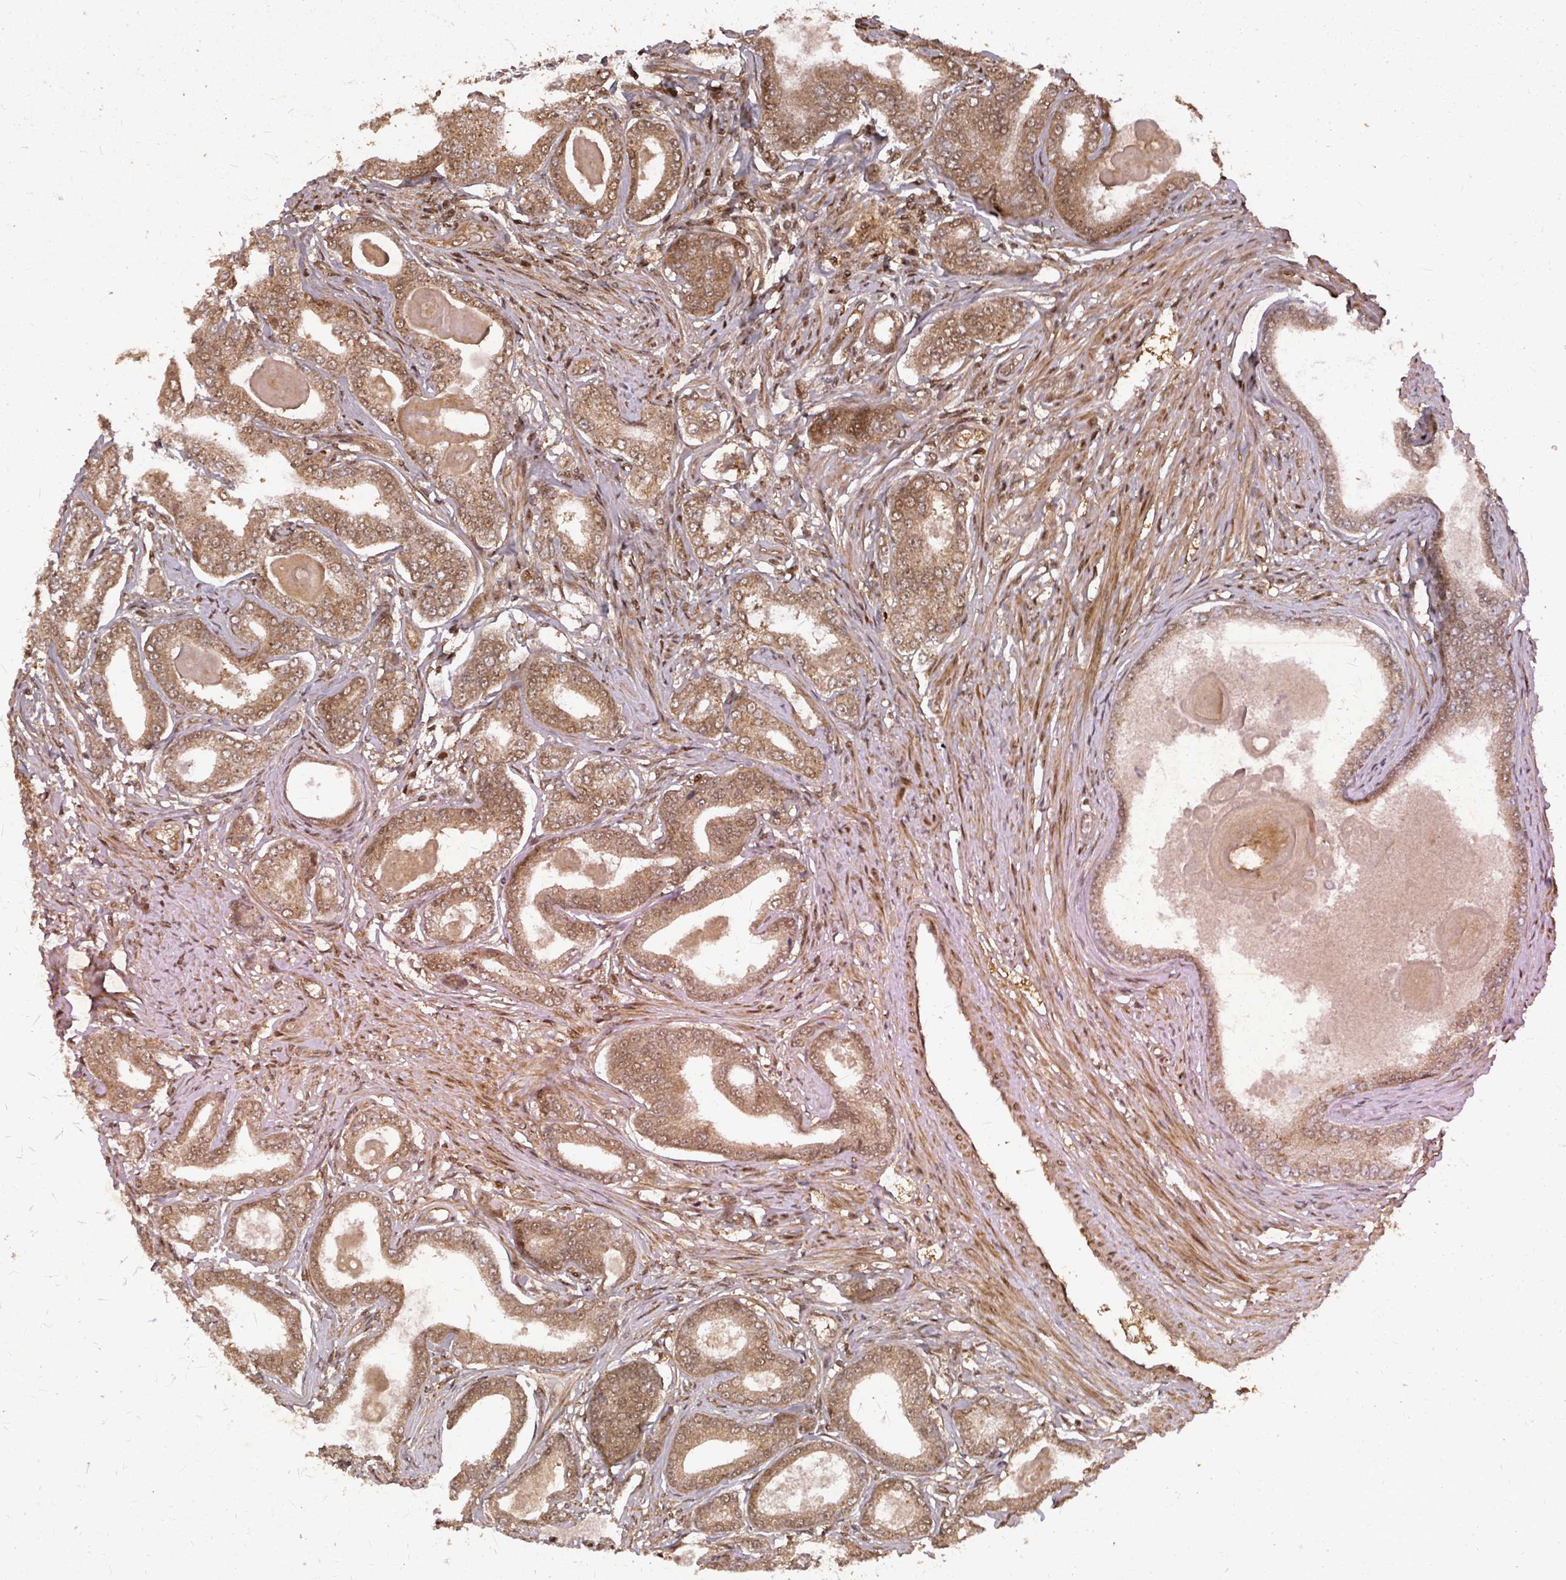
{"staining": {"intensity": "moderate", "quantity": ">75%", "location": "cytoplasmic/membranous,nuclear"}, "tissue": "prostate cancer", "cell_type": "Tumor cells", "image_type": "cancer", "snomed": [{"axis": "morphology", "description": "Adenocarcinoma, High grade"}, {"axis": "topography", "description": "Prostate"}], "caption": "Protein staining displays moderate cytoplasmic/membranous and nuclear staining in approximately >75% of tumor cells in prostate cancer (high-grade adenocarcinoma). (DAB IHC with brightfield microscopy, high magnification).", "gene": "KDM4E", "patient": {"sex": "male", "age": 69}}